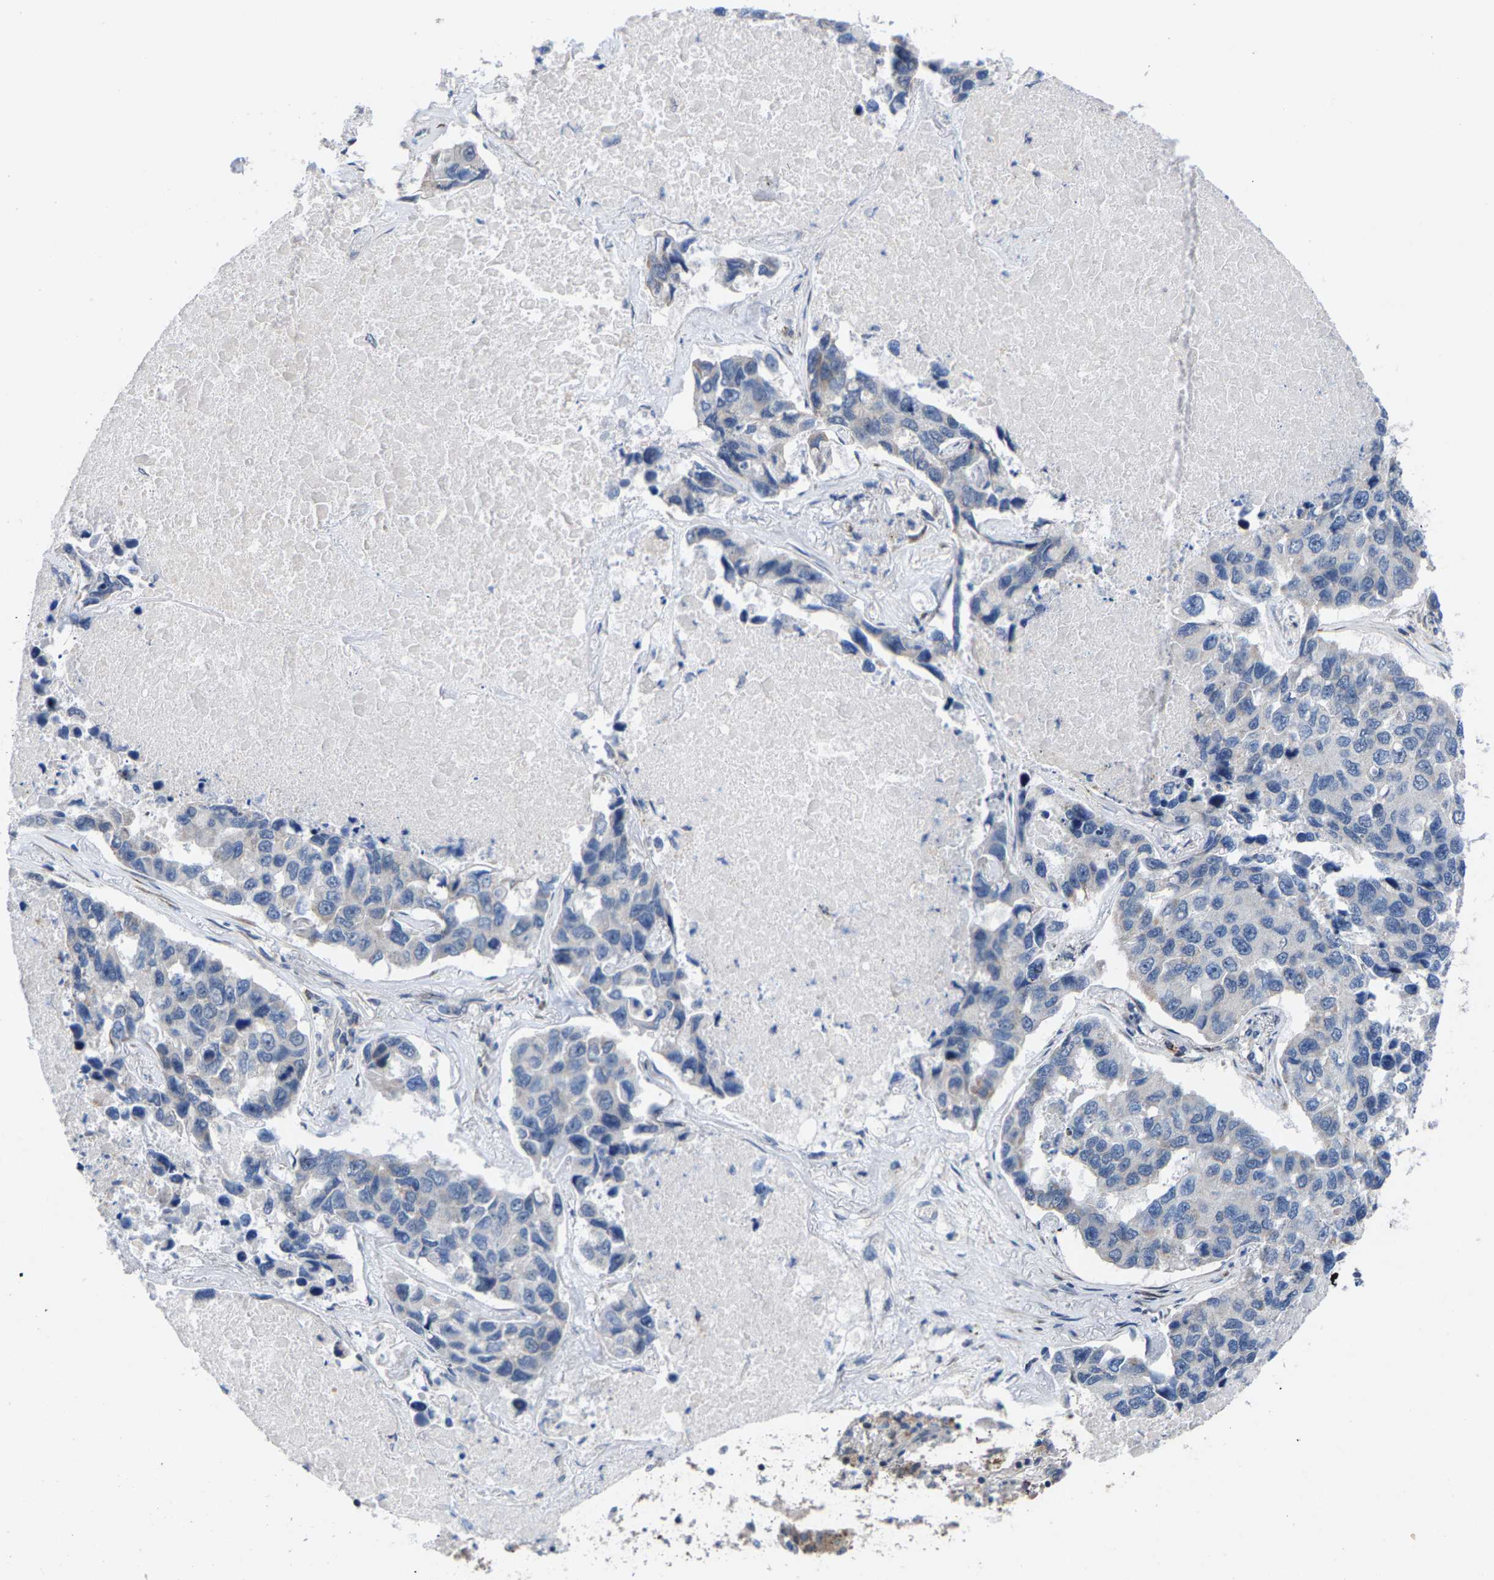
{"staining": {"intensity": "negative", "quantity": "none", "location": "none"}, "tissue": "lung cancer", "cell_type": "Tumor cells", "image_type": "cancer", "snomed": [{"axis": "morphology", "description": "Adenocarcinoma, NOS"}, {"axis": "topography", "description": "Lung"}], "caption": "IHC of human lung cancer (adenocarcinoma) displays no expression in tumor cells. Nuclei are stained in blue.", "gene": "TDRKH", "patient": {"sex": "male", "age": 64}}